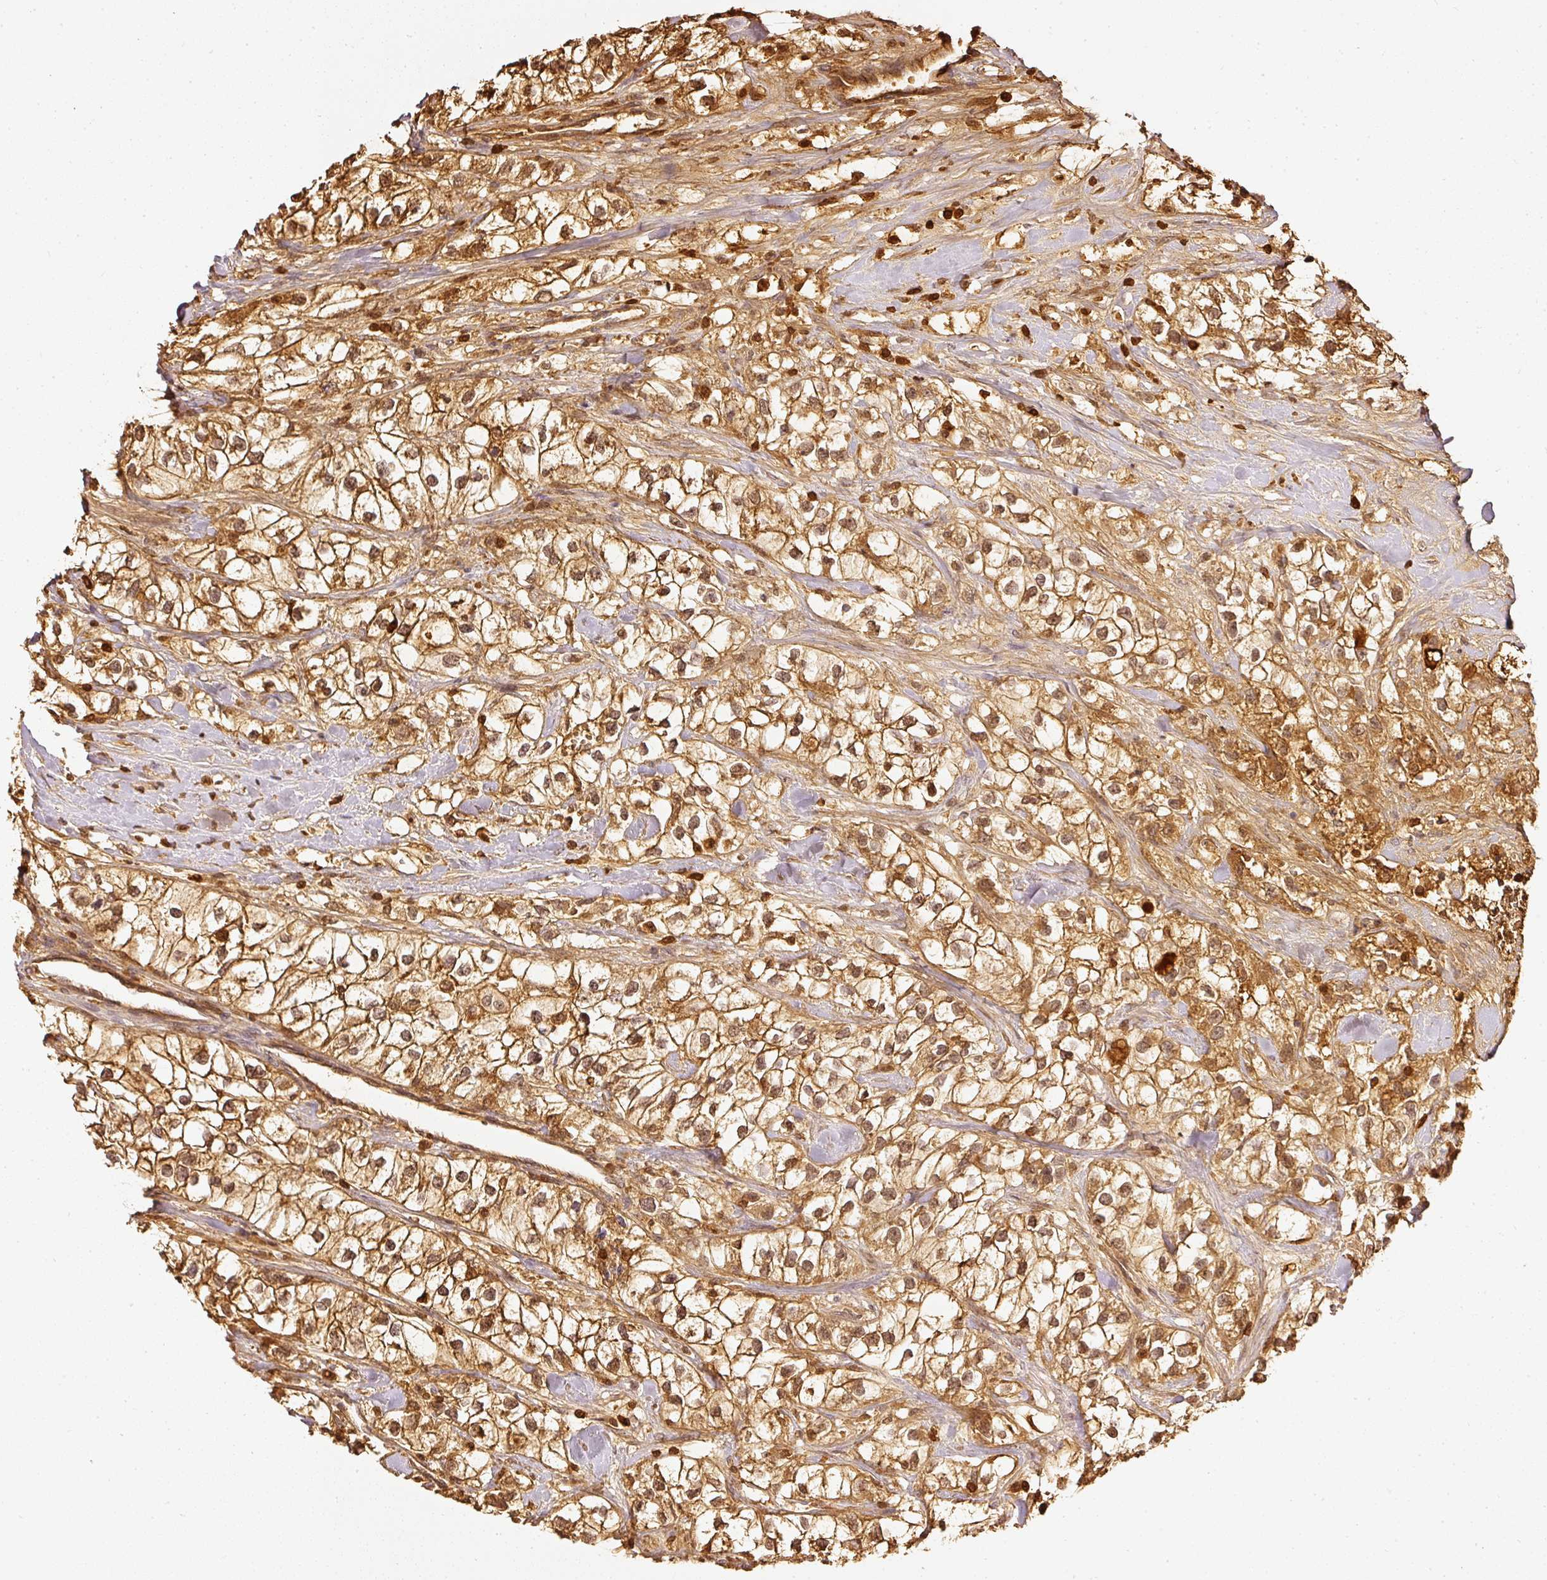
{"staining": {"intensity": "strong", "quantity": ">75%", "location": "cytoplasmic/membranous,nuclear"}, "tissue": "renal cancer", "cell_type": "Tumor cells", "image_type": "cancer", "snomed": [{"axis": "morphology", "description": "Adenocarcinoma, NOS"}, {"axis": "topography", "description": "Kidney"}], "caption": "DAB (3,3'-diaminobenzidine) immunohistochemical staining of human renal cancer demonstrates strong cytoplasmic/membranous and nuclear protein expression in approximately >75% of tumor cells.", "gene": "PFN1", "patient": {"sex": "male", "age": 59}}